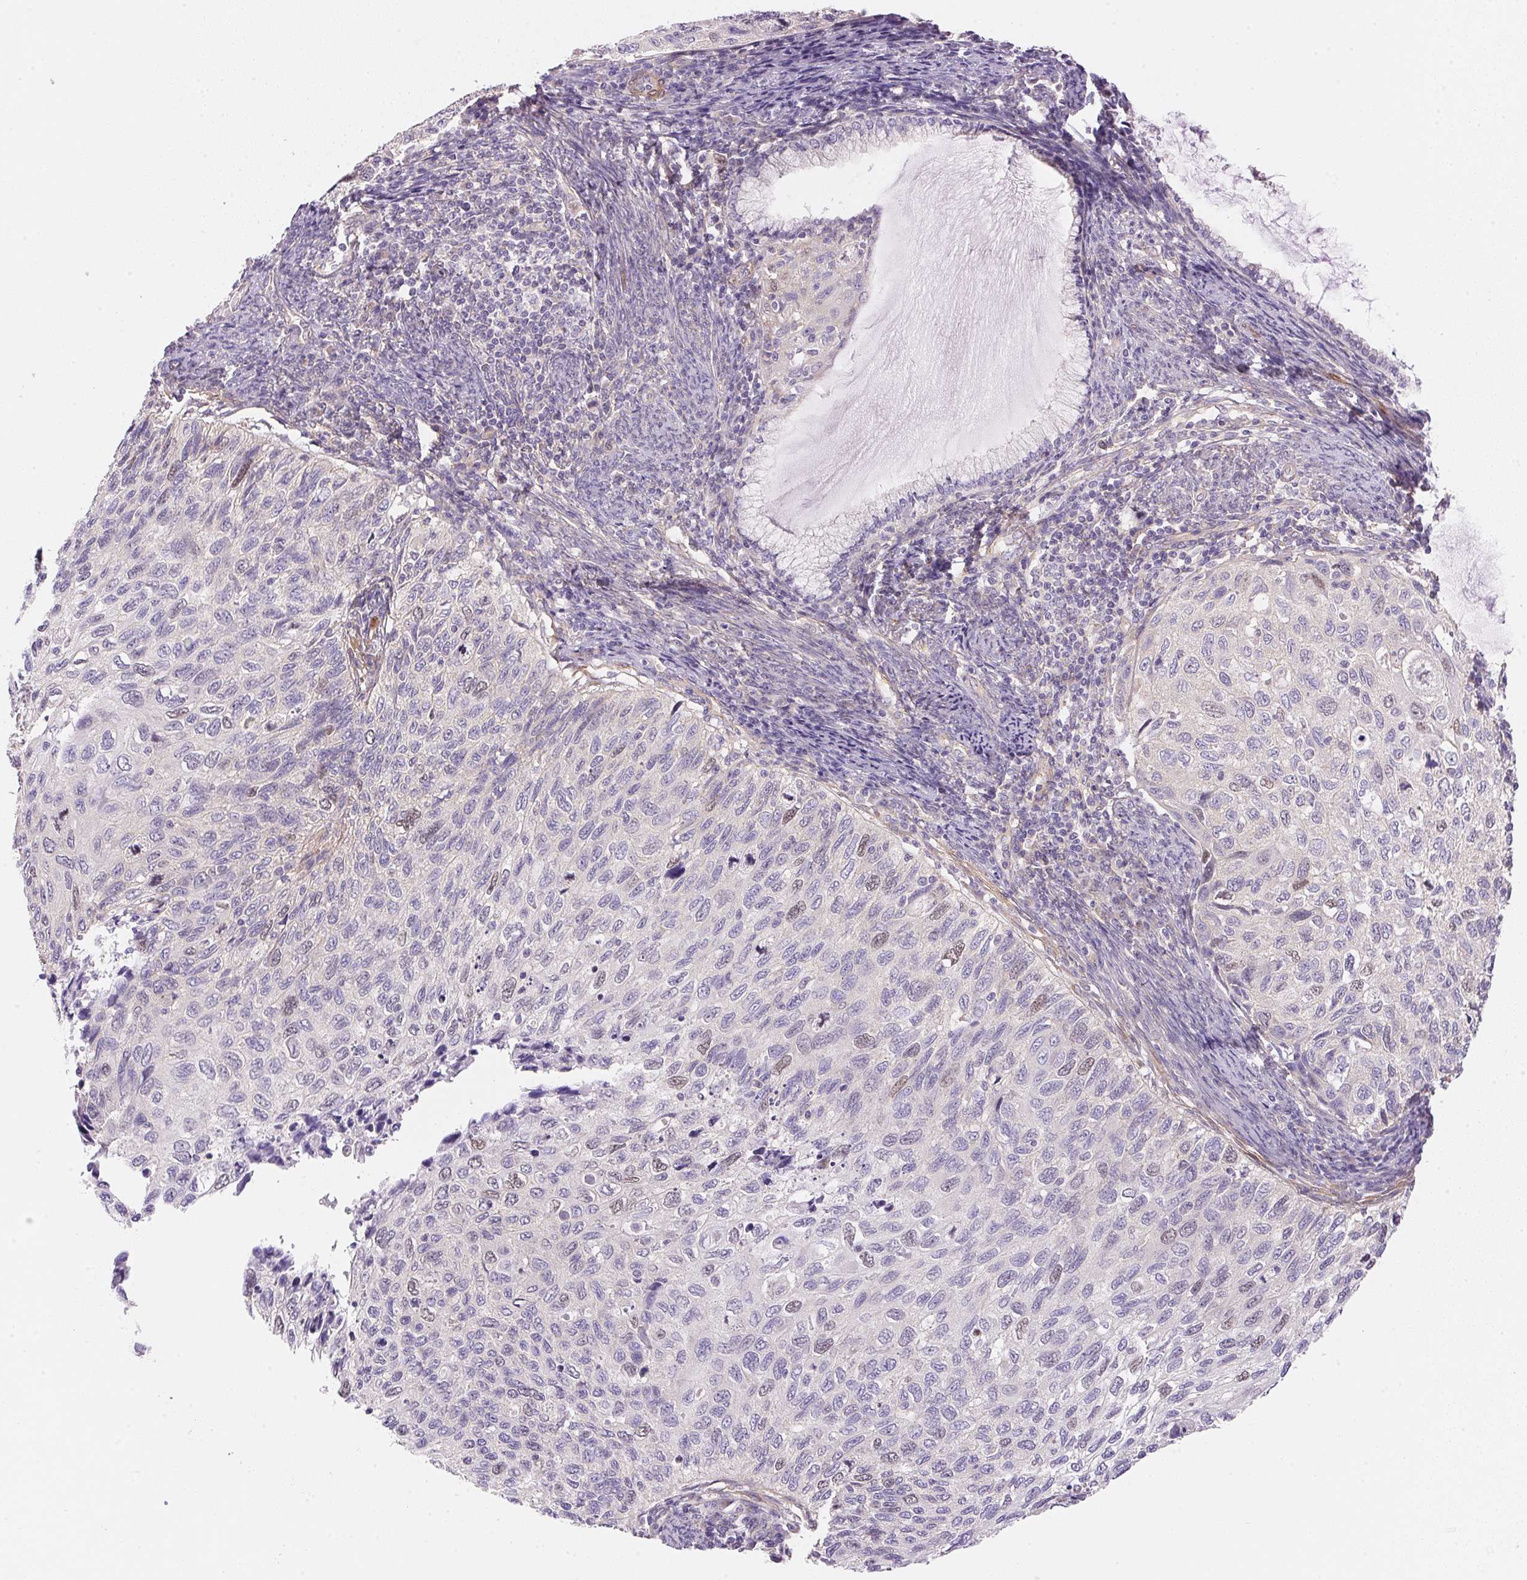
{"staining": {"intensity": "negative", "quantity": "none", "location": "none"}, "tissue": "cervical cancer", "cell_type": "Tumor cells", "image_type": "cancer", "snomed": [{"axis": "morphology", "description": "Squamous cell carcinoma, NOS"}, {"axis": "topography", "description": "Cervix"}], "caption": "An image of cervical squamous cell carcinoma stained for a protein demonstrates no brown staining in tumor cells.", "gene": "SMTN", "patient": {"sex": "female", "age": 70}}